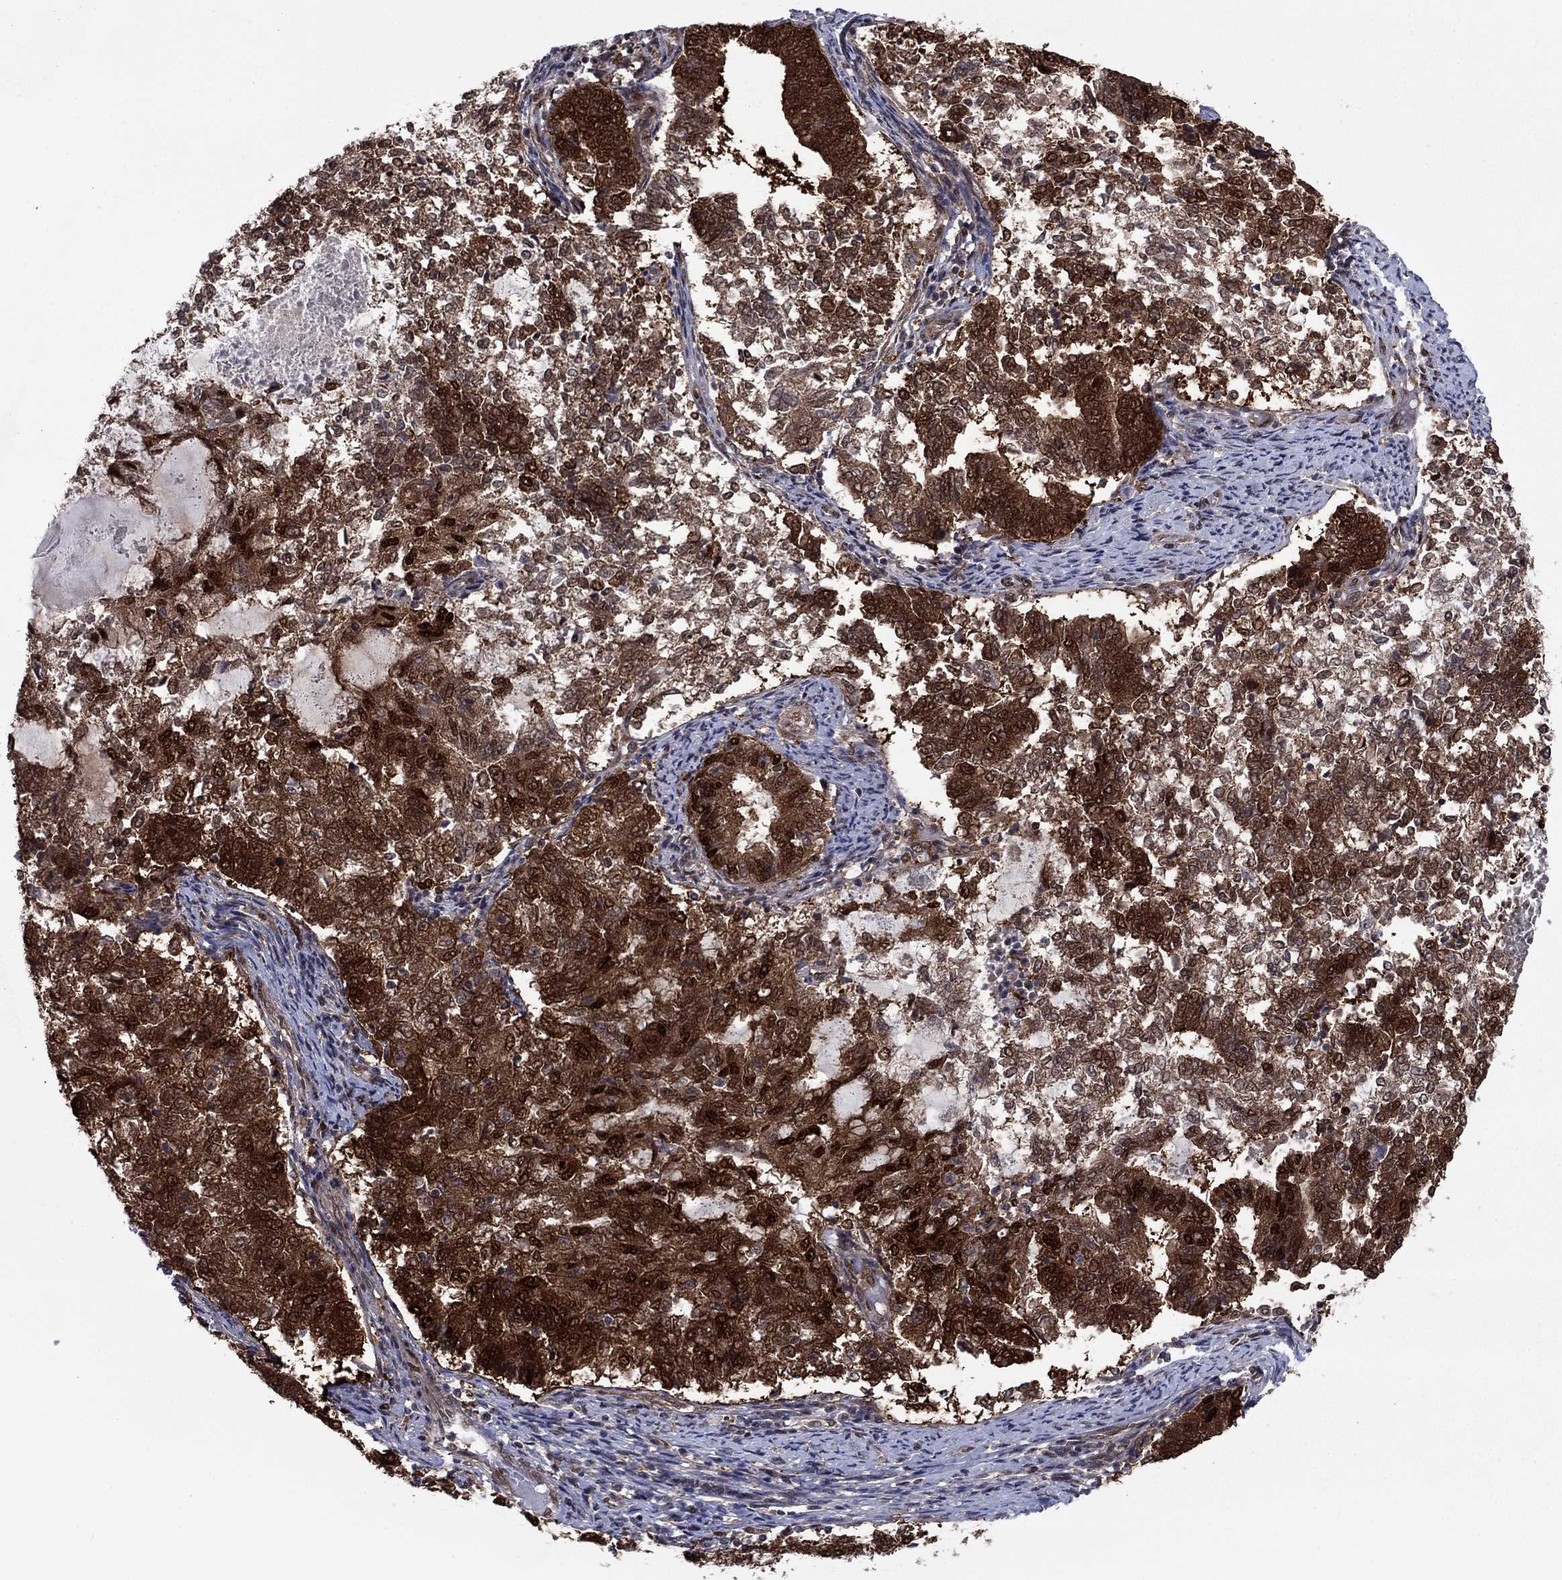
{"staining": {"intensity": "strong", "quantity": ">75%", "location": "cytoplasmic/membranous"}, "tissue": "endometrial cancer", "cell_type": "Tumor cells", "image_type": "cancer", "snomed": [{"axis": "morphology", "description": "Adenocarcinoma, NOS"}, {"axis": "topography", "description": "Endometrium"}], "caption": "Strong cytoplasmic/membranous staining is present in approximately >75% of tumor cells in endometrial cancer.", "gene": "FKBP4", "patient": {"sex": "female", "age": 65}}